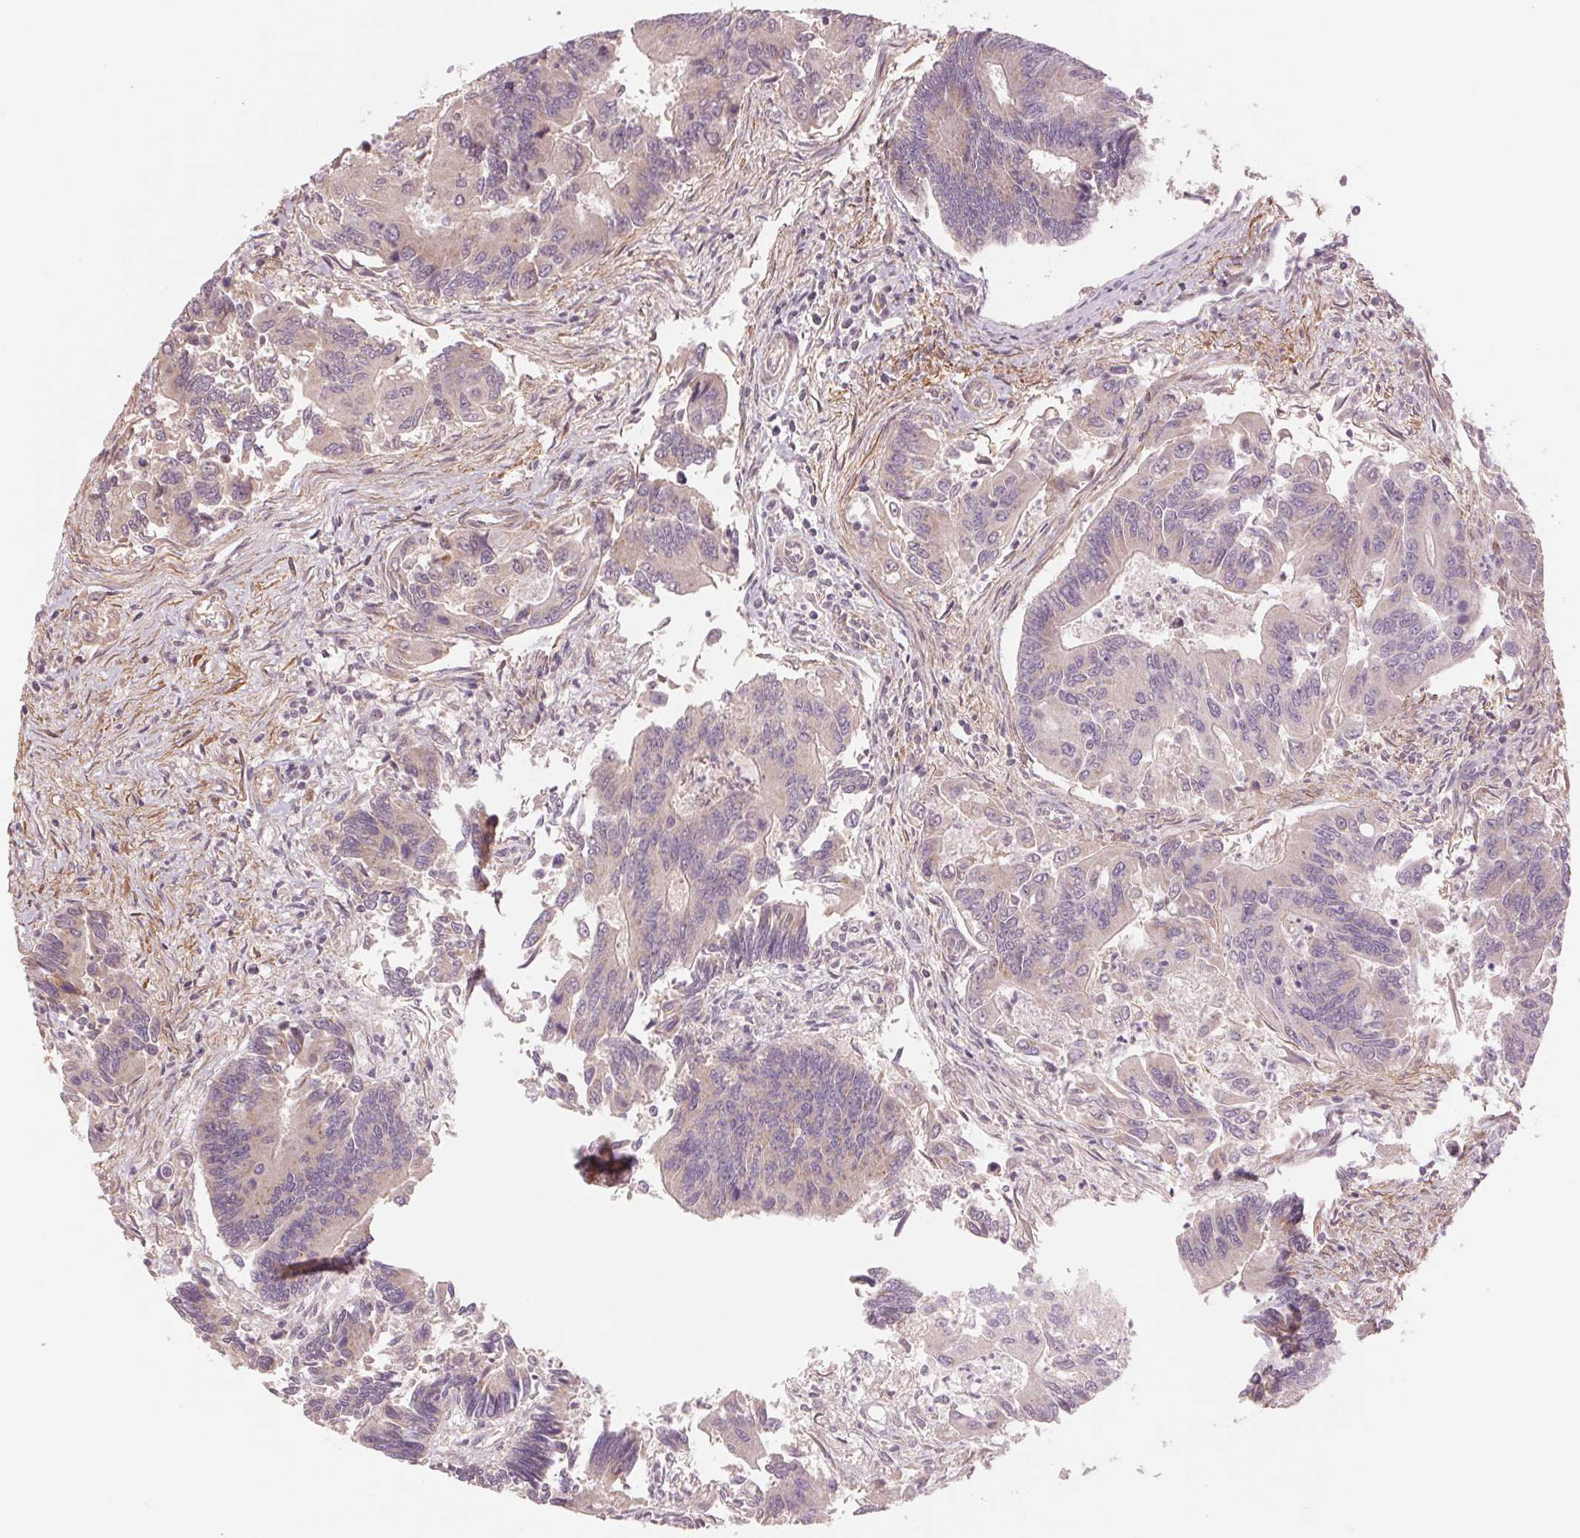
{"staining": {"intensity": "negative", "quantity": "none", "location": "none"}, "tissue": "colorectal cancer", "cell_type": "Tumor cells", "image_type": "cancer", "snomed": [{"axis": "morphology", "description": "Adenocarcinoma, NOS"}, {"axis": "topography", "description": "Colon"}], "caption": "This is an IHC histopathology image of colorectal cancer (adenocarcinoma). There is no expression in tumor cells.", "gene": "PPIA", "patient": {"sex": "female", "age": 67}}